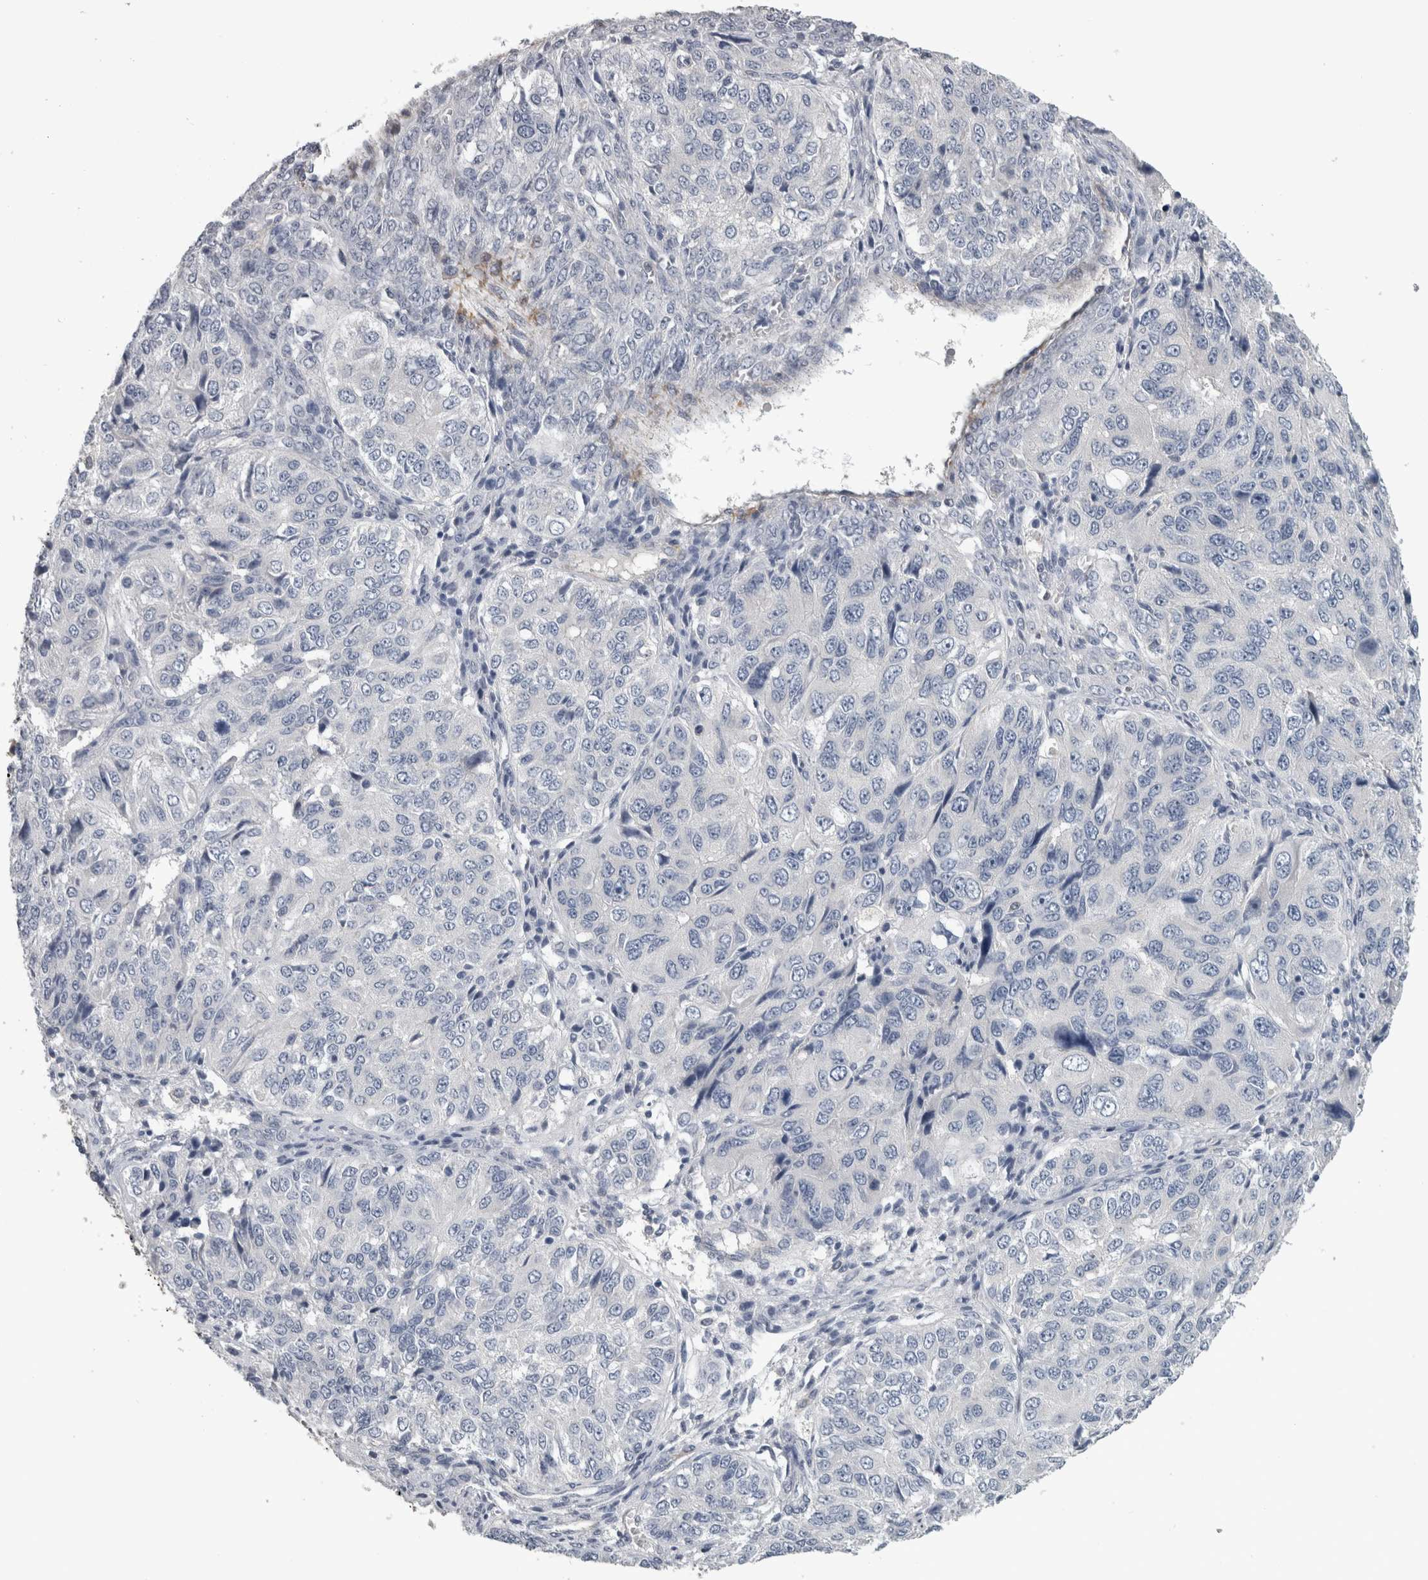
{"staining": {"intensity": "negative", "quantity": "none", "location": "none"}, "tissue": "ovarian cancer", "cell_type": "Tumor cells", "image_type": "cancer", "snomed": [{"axis": "morphology", "description": "Carcinoma, endometroid"}, {"axis": "topography", "description": "Ovary"}], "caption": "A histopathology image of human endometroid carcinoma (ovarian) is negative for staining in tumor cells.", "gene": "NAPRT", "patient": {"sex": "female", "age": 51}}